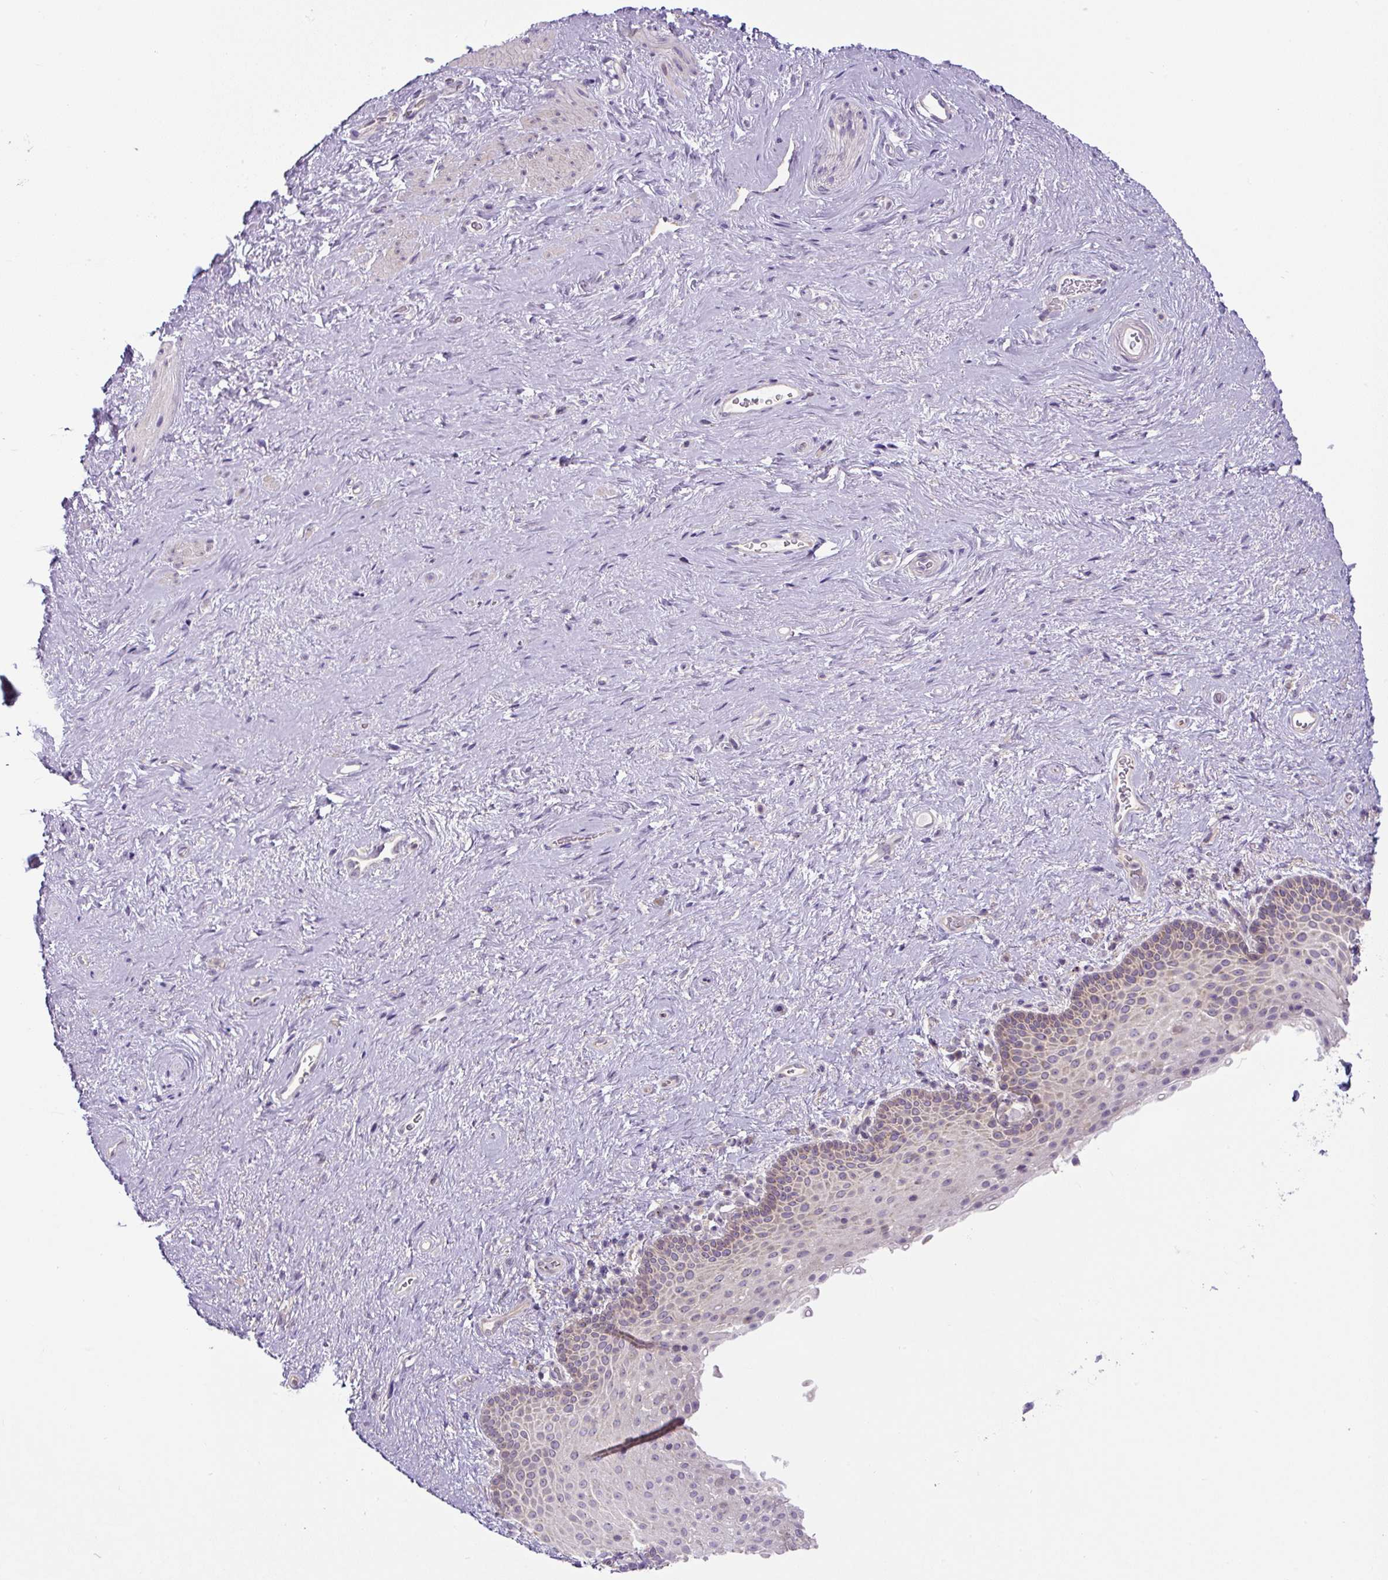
{"staining": {"intensity": "weak", "quantity": "<25%", "location": "cytoplasmic/membranous"}, "tissue": "vagina", "cell_type": "Squamous epithelial cells", "image_type": "normal", "snomed": [{"axis": "morphology", "description": "Normal tissue, NOS"}, {"axis": "topography", "description": "Vagina"}], "caption": "Immunohistochemical staining of unremarkable vagina demonstrates no significant positivity in squamous epithelial cells. (Stains: DAB (3,3'-diaminobenzidine) immunohistochemistry with hematoxylin counter stain, Microscopy: brightfield microscopy at high magnification).", "gene": "UBL3", "patient": {"sex": "female", "age": 61}}